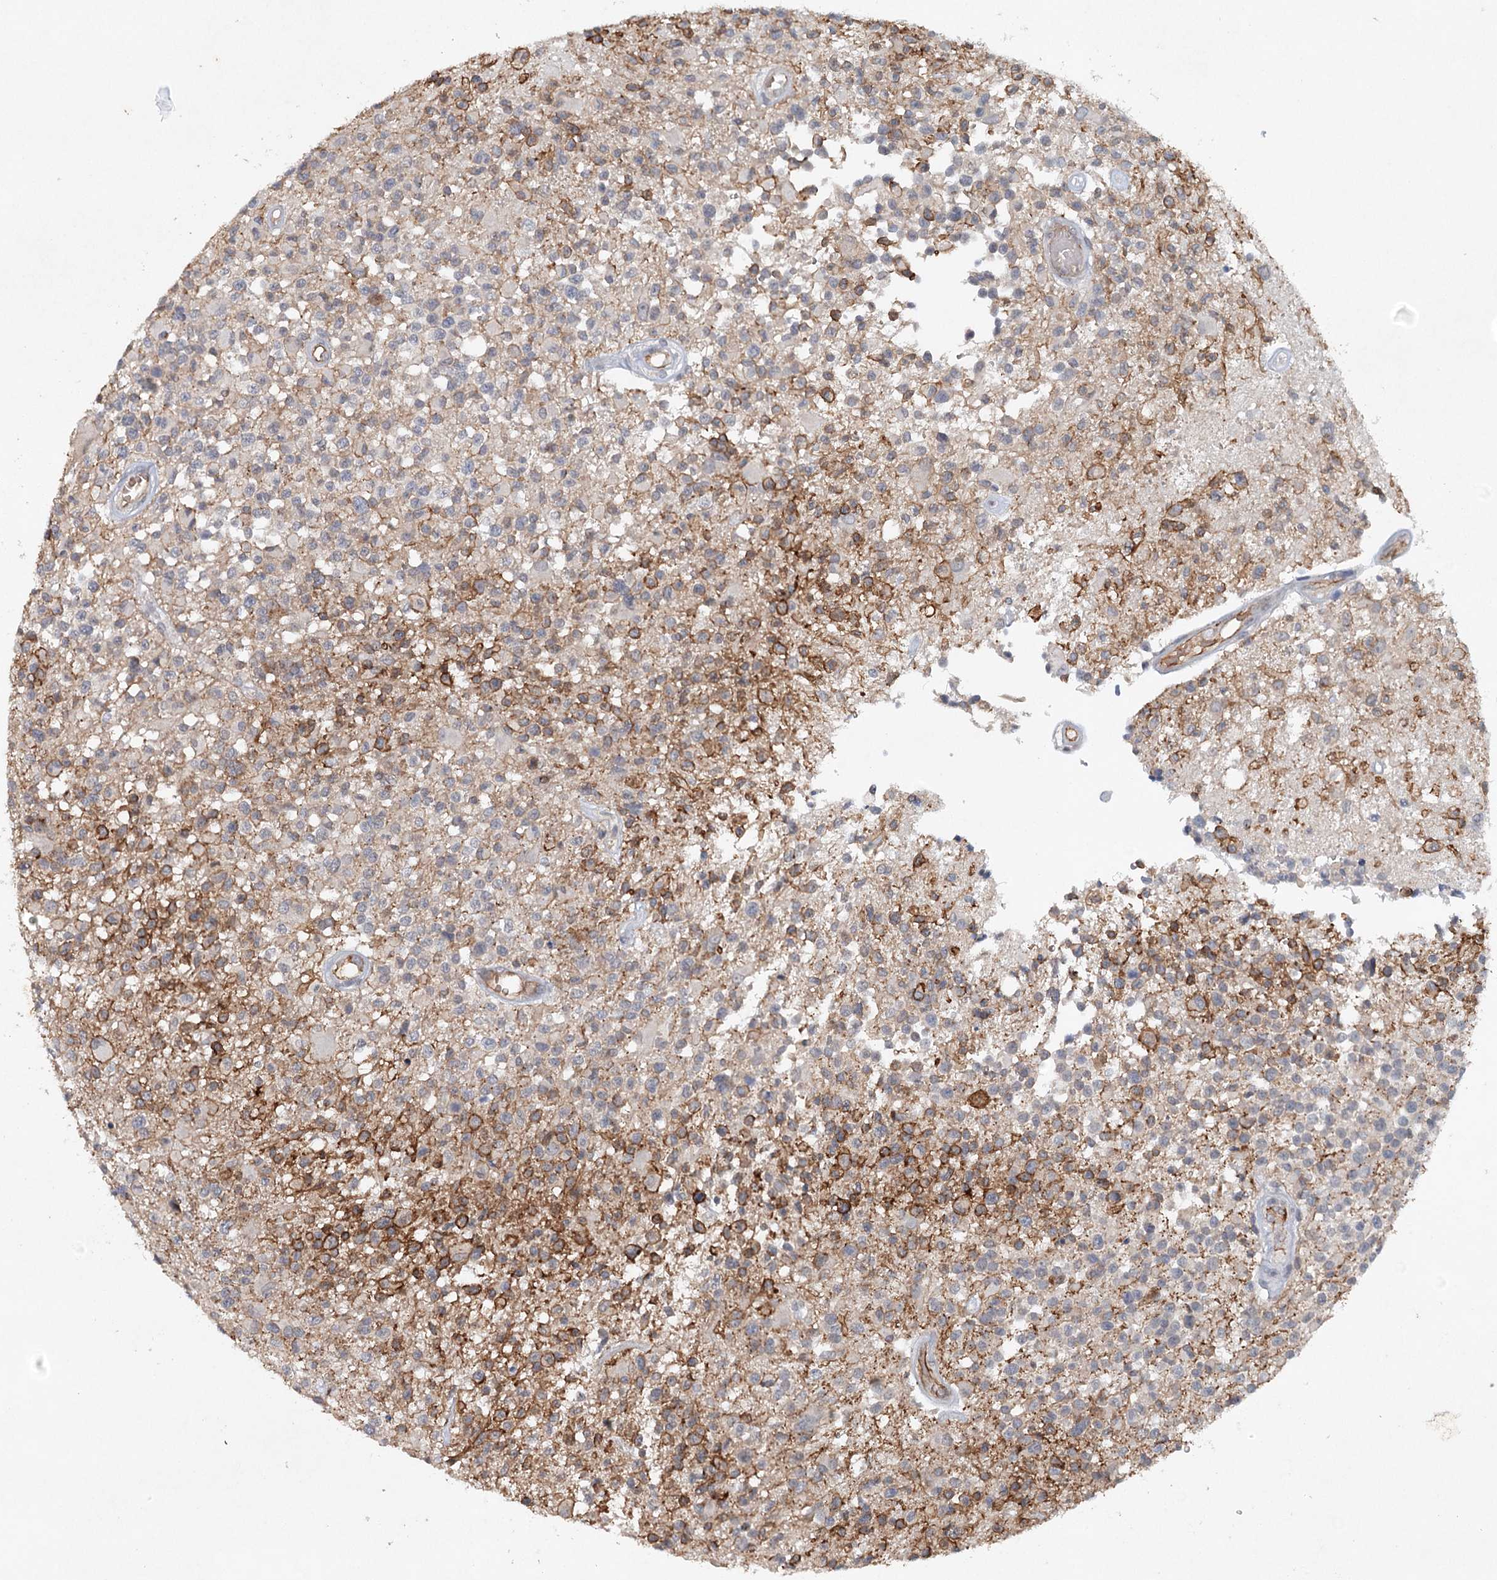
{"staining": {"intensity": "moderate", "quantity": "<25%", "location": "cytoplasmic/membranous"}, "tissue": "glioma", "cell_type": "Tumor cells", "image_type": "cancer", "snomed": [{"axis": "morphology", "description": "Glioma, malignant, High grade"}, {"axis": "morphology", "description": "Glioblastoma, NOS"}, {"axis": "topography", "description": "Brain"}], "caption": "Tumor cells show low levels of moderate cytoplasmic/membranous positivity in approximately <25% of cells in human glioma.", "gene": "SYNPO", "patient": {"sex": "male", "age": 60}}